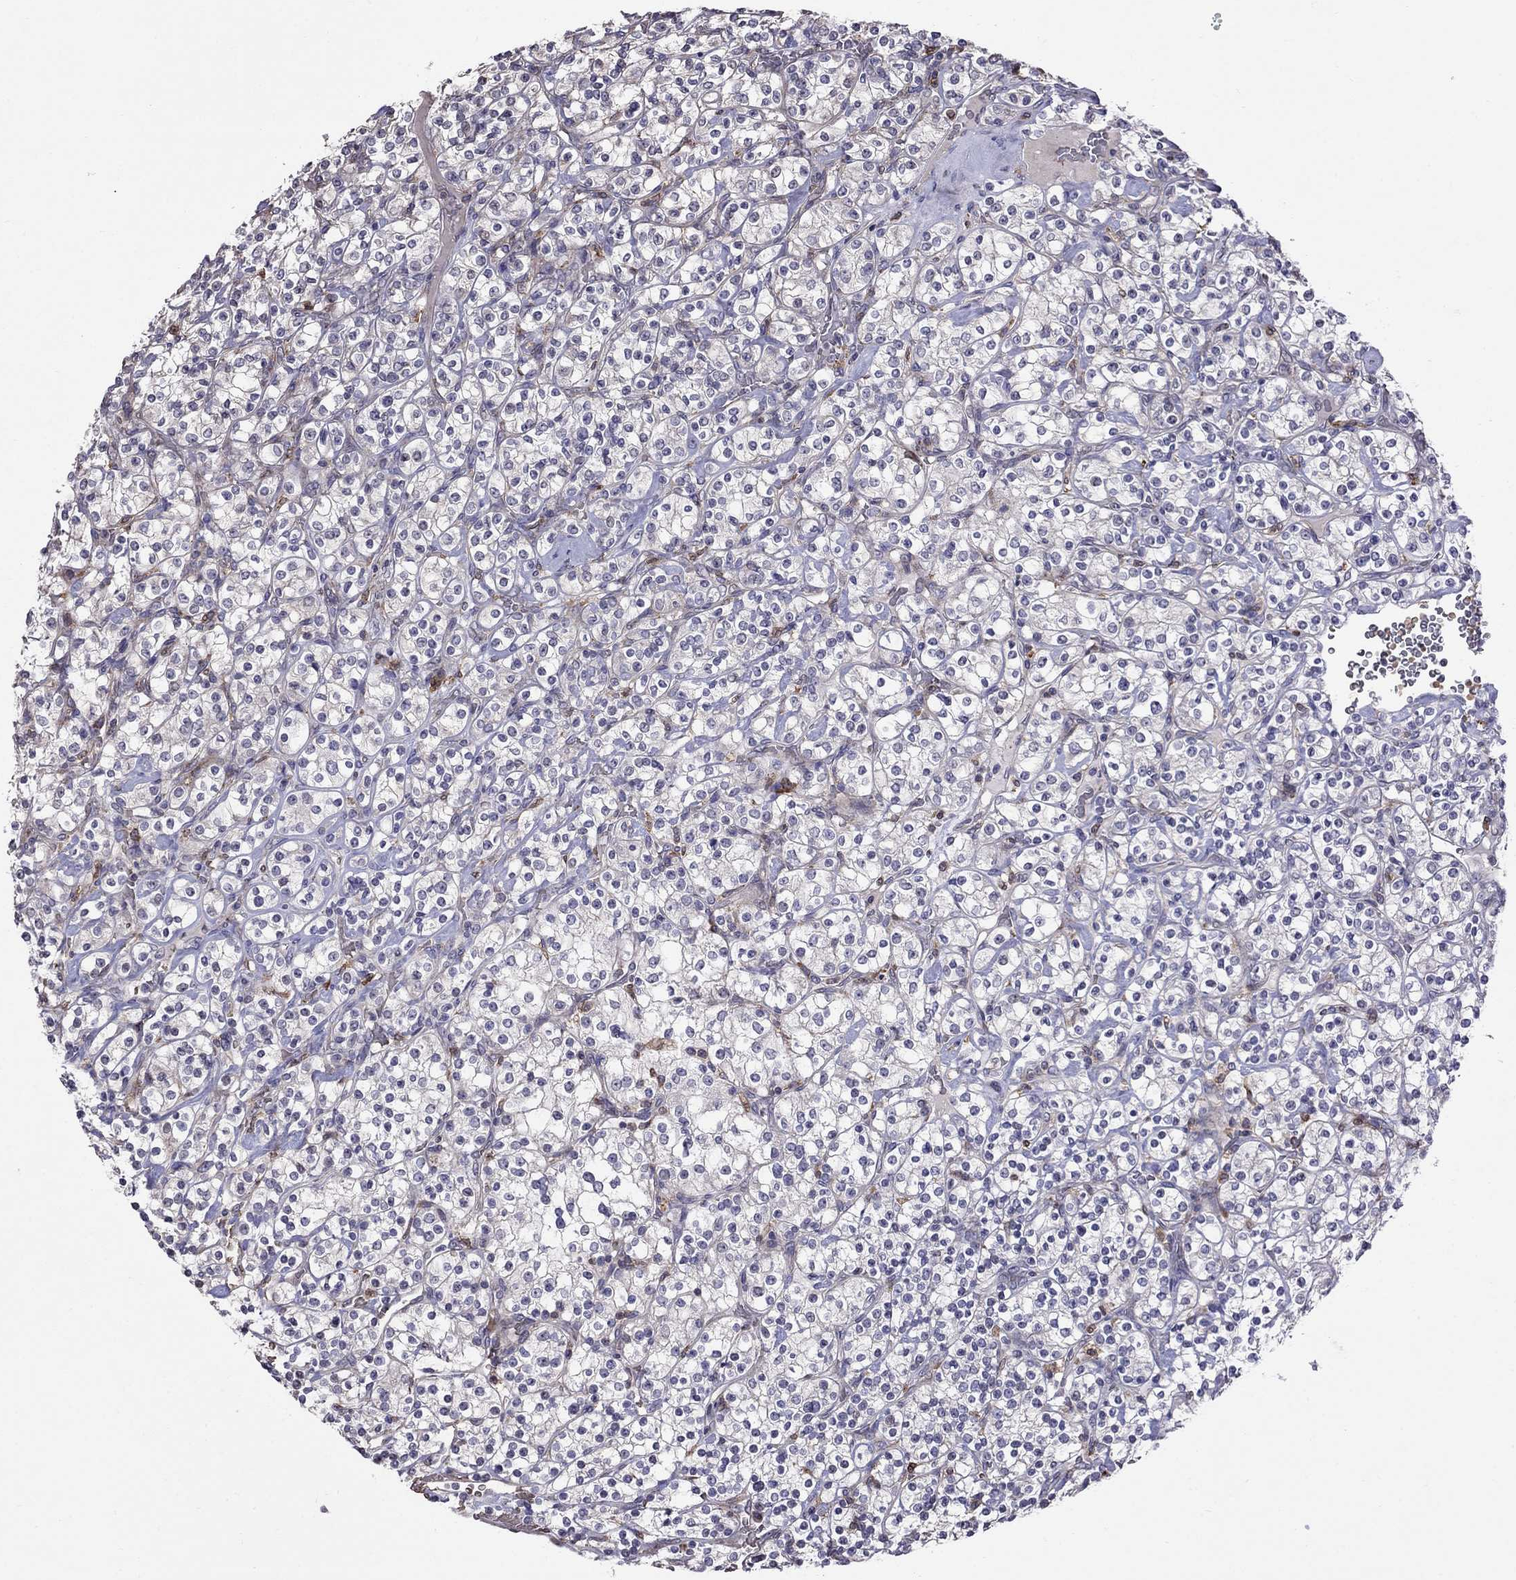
{"staining": {"intensity": "negative", "quantity": "none", "location": "none"}, "tissue": "renal cancer", "cell_type": "Tumor cells", "image_type": "cancer", "snomed": [{"axis": "morphology", "description": "Adenocarcinoma, NOS"}, {"axis": "topography", "description": "Kidney"}], "caption": "A high-resolution image shows immunohistochemistry staining of renal cancer (adenocarcinoma), which reveals no significant expression in tumor cells. The staining is performed using DAB (3,3'-diaminobenzidine) brown chromogen with nuclei counter-stained in using hematoxylin.", "gene": "ADAM28", "patient": {"sex": "male", "age": 77}}